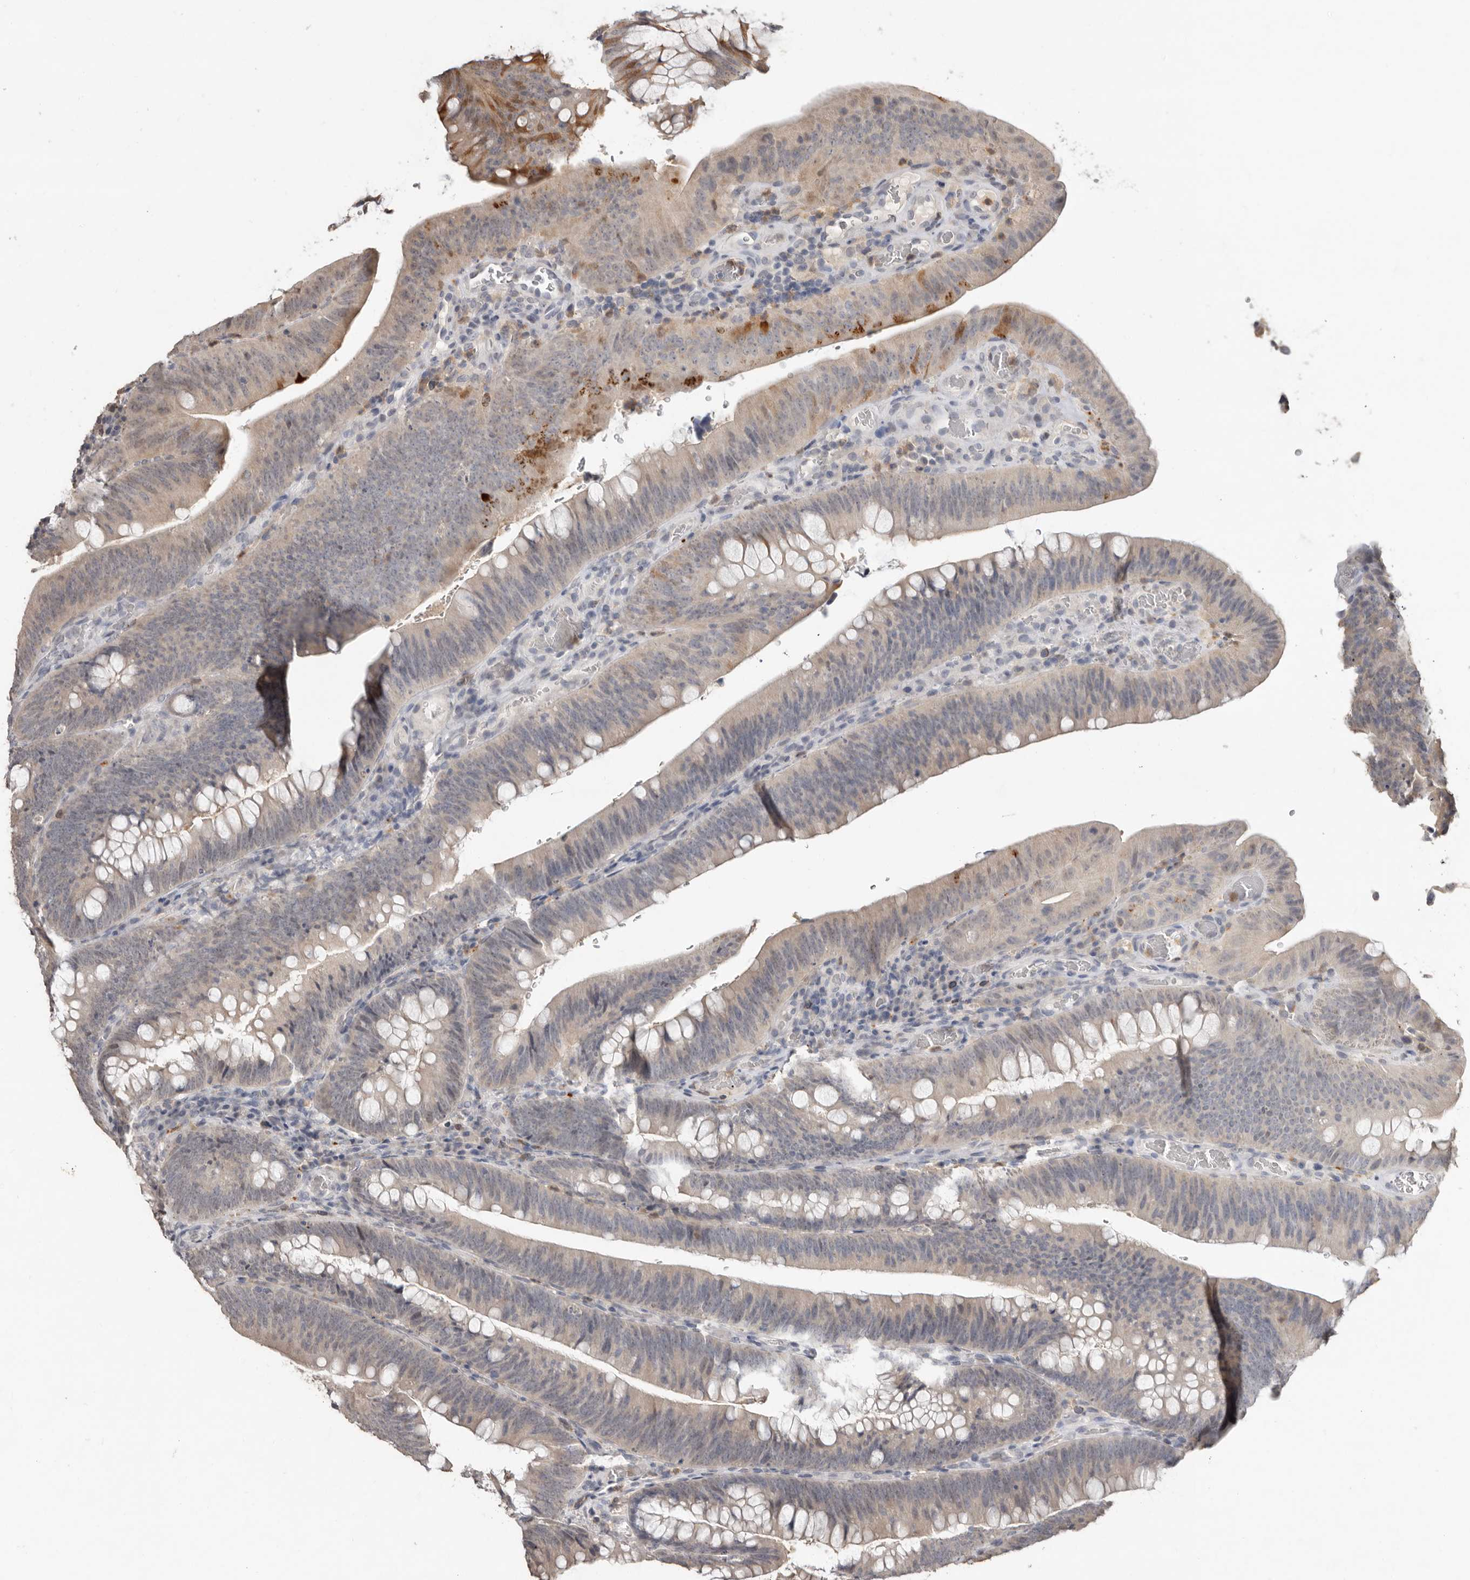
{"staining": {"intensity": "moderate", "quantity": "<25%", "location": "cytoplasmic/membranous"}, "tissue": "colorectal cancer", "cell_type": "Tumor cells", "image_type": "cancer", "snomed": [{"axis": "morphology", "description": "Normal tissue, NOS"}, {"axis": "topography", "description": "Colon"}], "caption": "Human colorectal cancer stained for a protein (brown) reveals moderate cytoplasmic/membranous positive staining in about <25% of tumor cells.", "gene": "SULT1E1", "patient": {"sex": "female", "age": 82}}